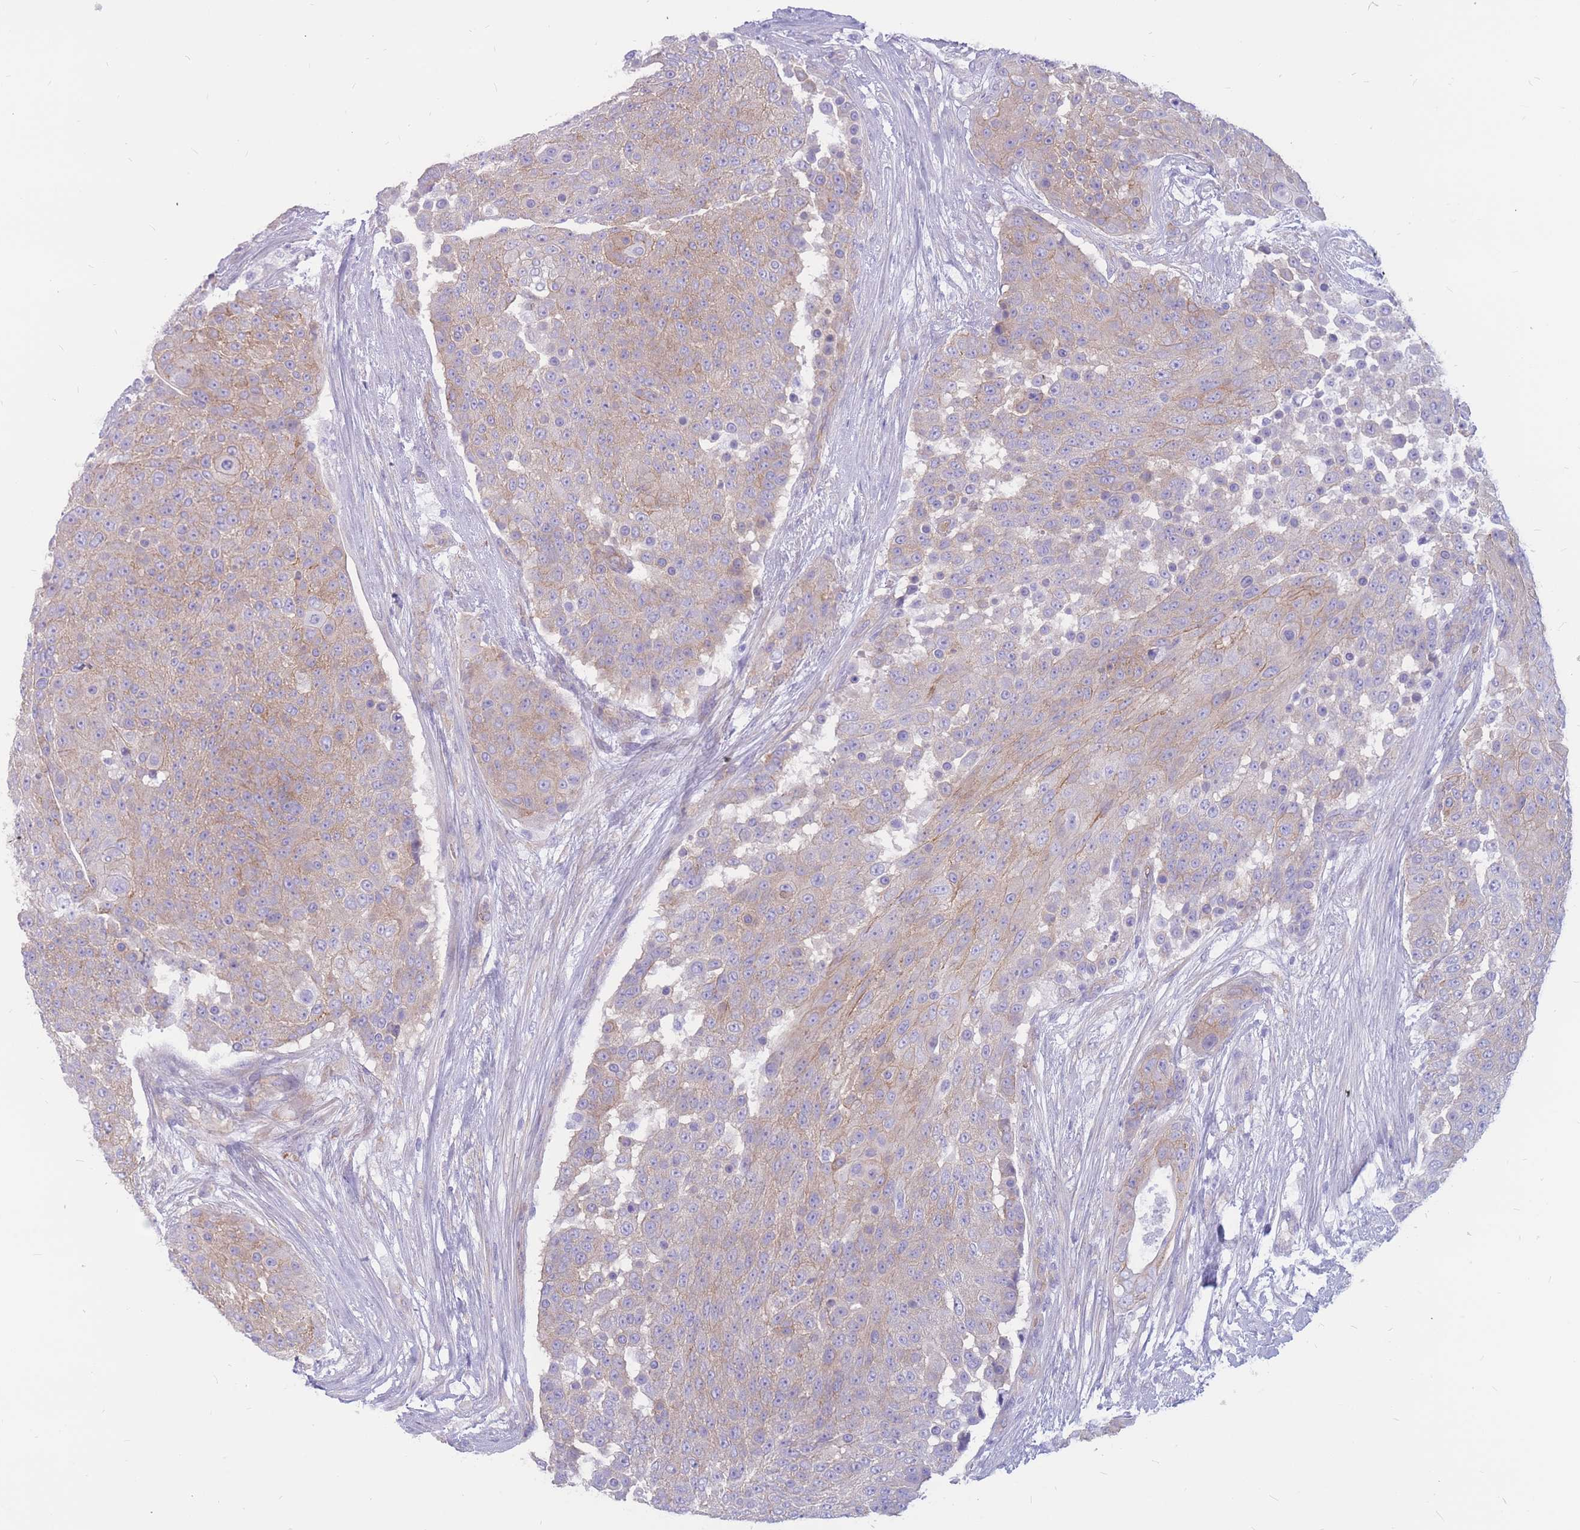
{"staining": {"intensity": "weak", "quantity": ">75%", "location": "cytoplasmic/membranous"}, "tissue": "urothelial cancer", "cell_type": "Tumor cells", "image_type": "cancer", "snomed": [{"axis": "morphology", "description": "Urothelial carcinoma, High grade"}, {"axis": "topography", "description": "Urinary bladder"}], "caption": "Tumor cells exhibit low levels of weak cytoplasmic/membranous expression in approximately >75% of cells in human urothelial cancer. (Stains: DAB (3,3'-diaminobenzidine) in brown, nuclei in blue, Microscopy: brightfield microscopy at high magnification).", "gene": "ADD2", "patient": {"sex": "female", "age": 63}}